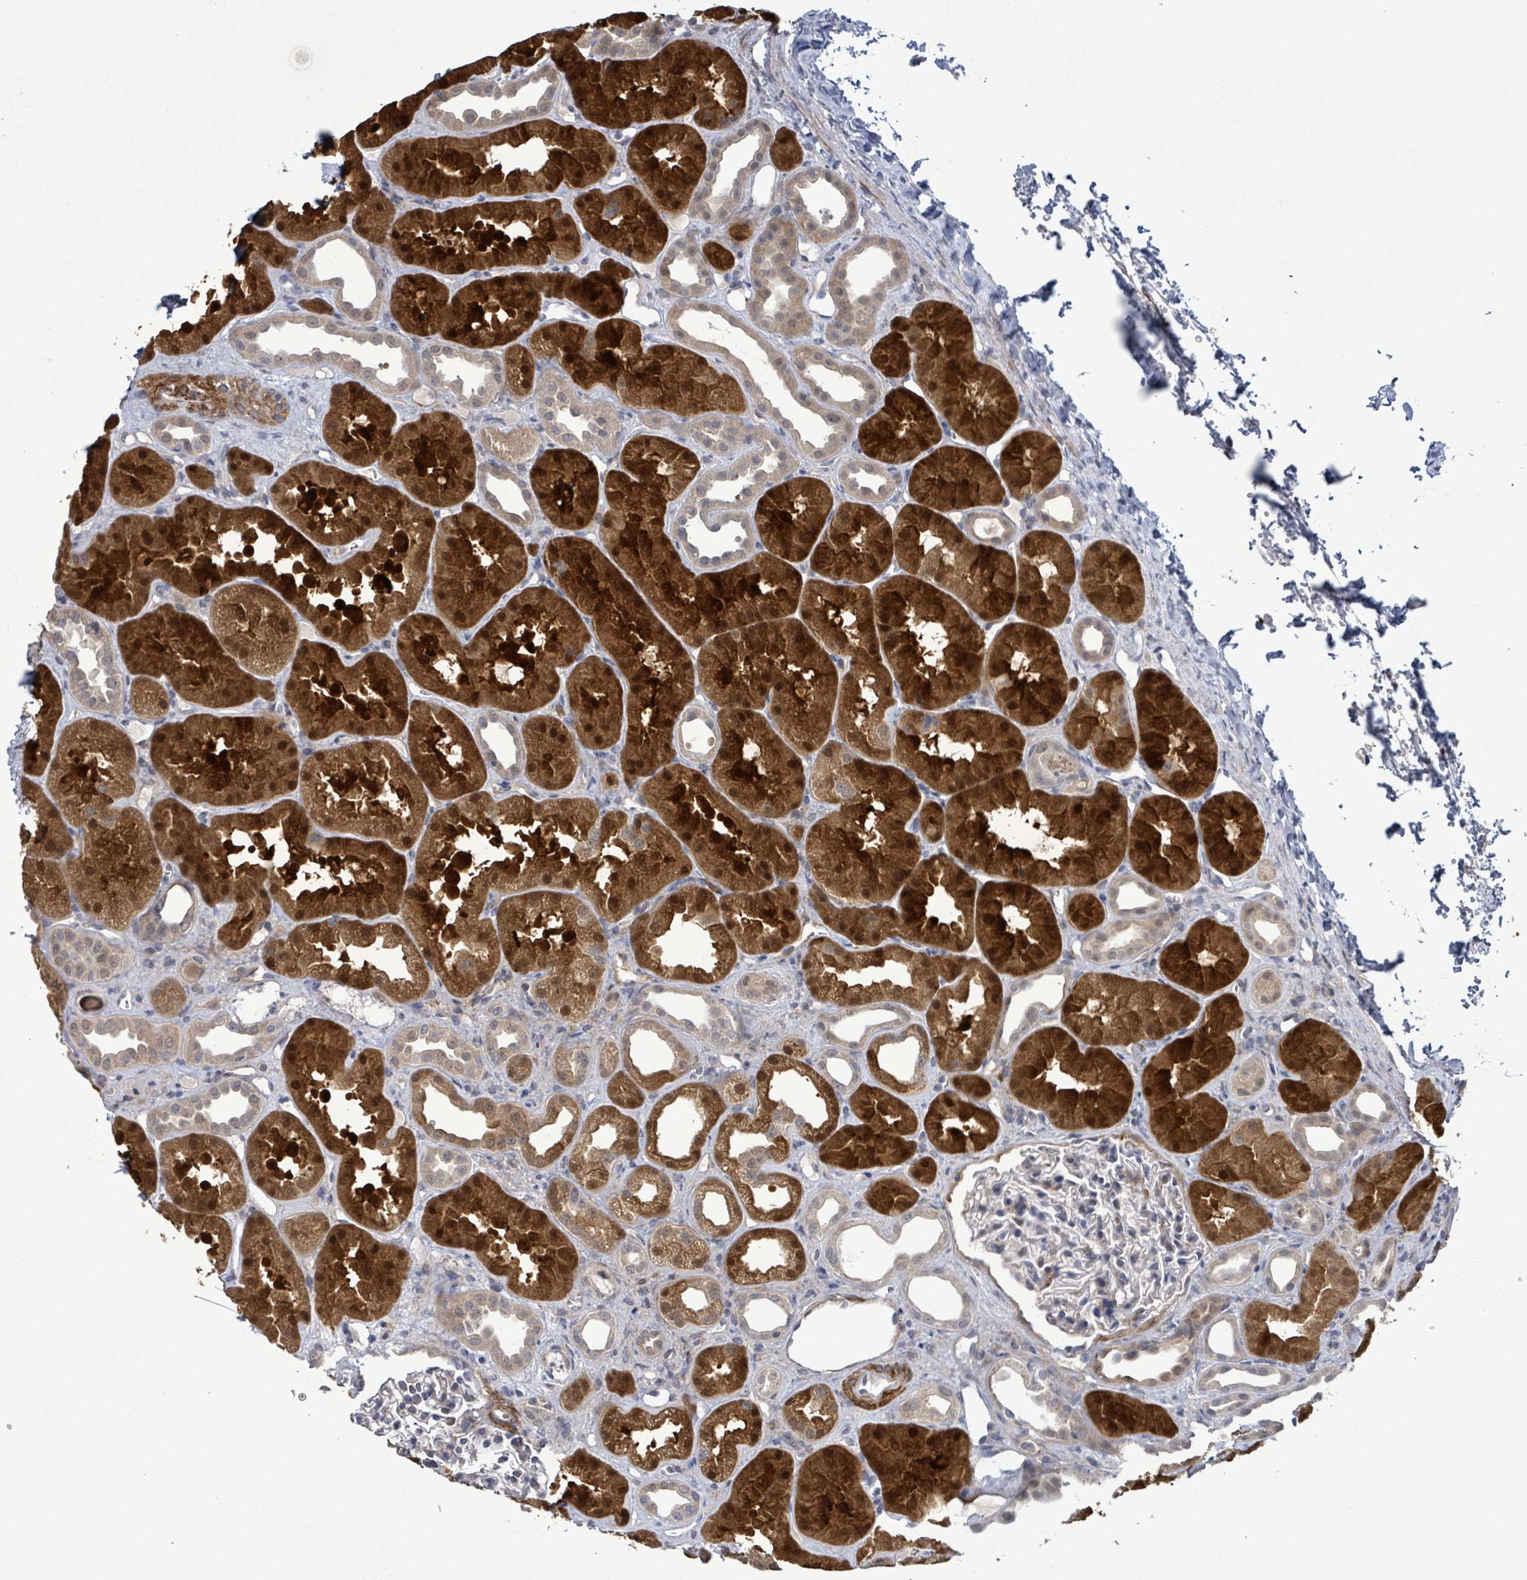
{"staining": {"intensity": "negative", "quantity": "none", "location": "none"}, "tissue": "kidney", "cell_type": "Cells in glomeruli", "image_type": "normal", "snomed": [{"axis": "morphology", "description": "Normal tissue, NOS"}, {"axis": "topography", "description": "Kidney"}], "caption": "Cells in glomeruli are negative for brown protein staining in normal kidney. (DAB immunohistochemistry (IHC), high magnification).", "gene": "AMMECR1", "patient": {"sex": "male", "age": 61}}